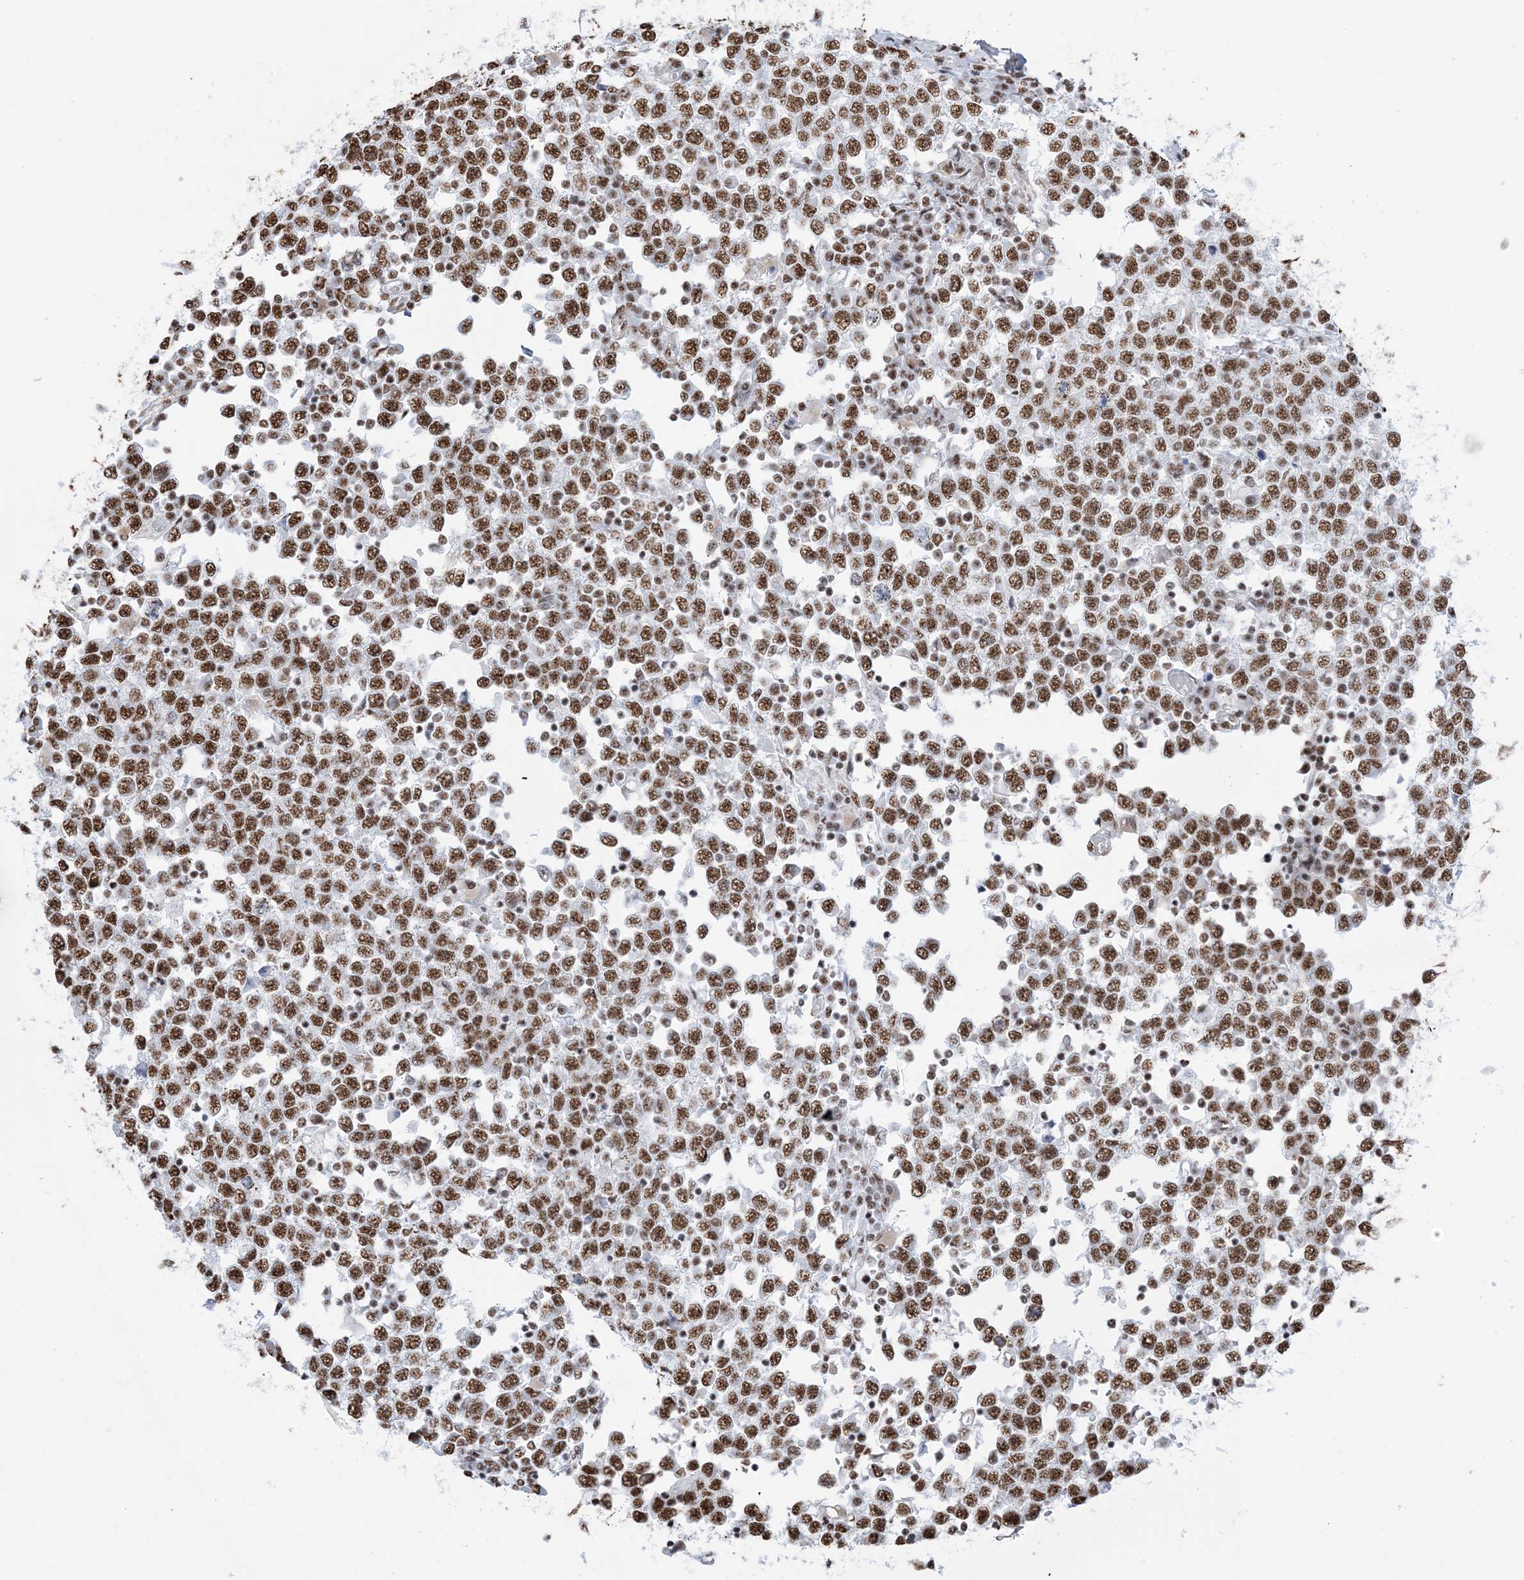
{"staining": {"intensity": "strong", "quantity": ">75%", "location": "nuclear"}, "tissue": "testis cancer", "cell_type": "Tumor cells", "image_type": "cancer", "snomed": [{"axis": "morphology", "description": "Seminoma, NOS"}, {"axis": "topography", "description": "Testis"}], "caption": "Strong nuclear staining for a protein is seen in approximately >75% of tumor cells of testis cancer using immunohistochemistry.", "gene": "ZNF792", "patient": {"sex": "male", "age": 65}}